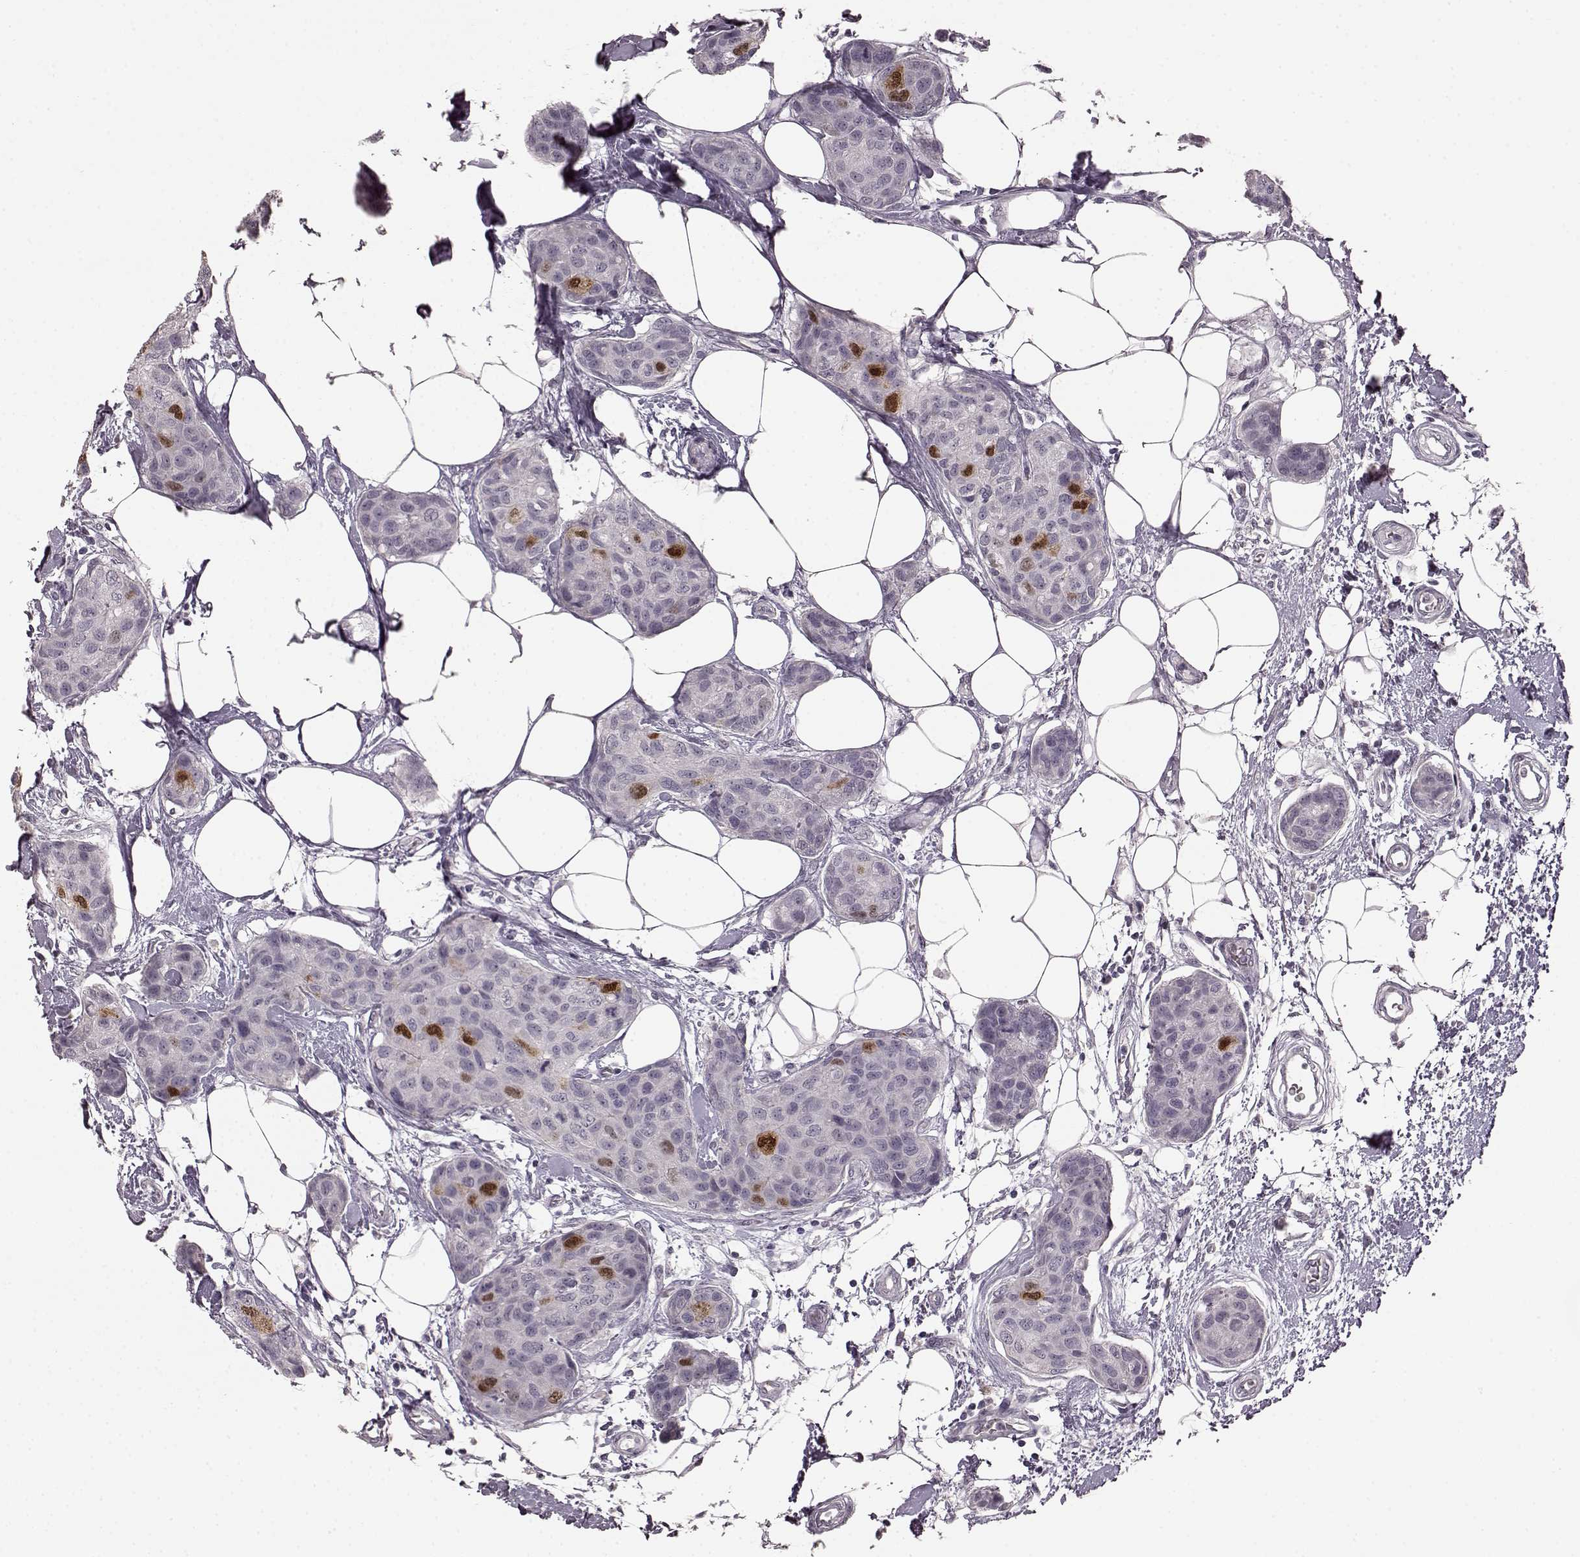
{"staining": {"intensity": "strong", "quantity": "<25%", "location": "nuclear"}, "tissue": "breast cancer", "cell_type": "Tumor cells", "image_type": "cancer", "snomed": [{"axis": "morphology", "description": "Duct carcinoma"}, {"axis": "topography", "description": "Breast"}], "caption": "Protein staining shows strong nuclear positivity in about <25% of tumor cells in invasive ductal carcinoma (breast).", "gene": "CCNA2", "patient": {"sex": "female", "age": 80}}